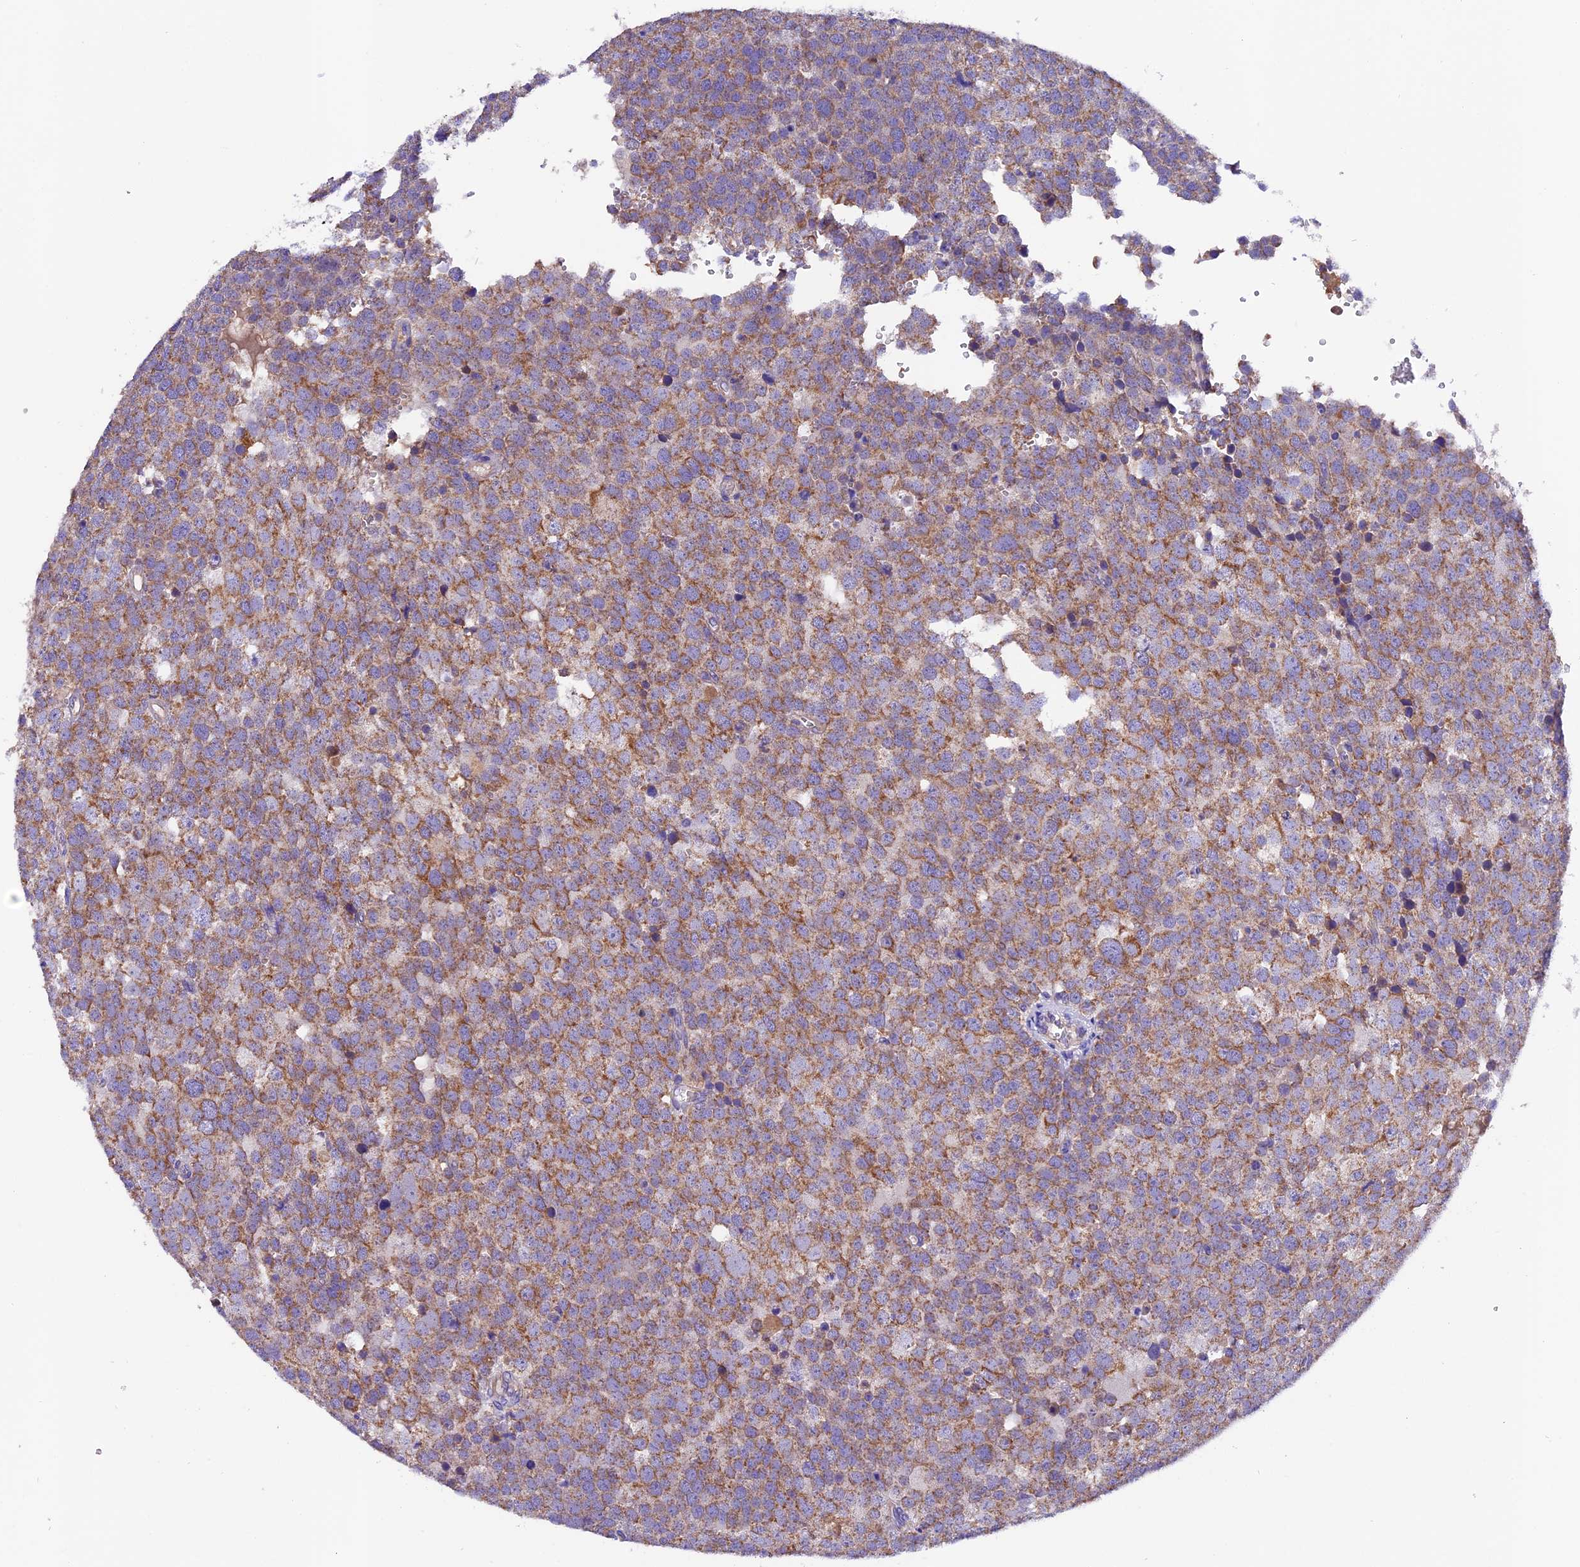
{"staining": {"intensity": "moderate", "quantity": ">75%", "location": "cytoplasmic/membranous"}, "tissue": "testis cancer", "cell_type": "Tumor cells", "image_type": "cancer", "snomed": [{"axis": "morphology", "description": "Seminoma, NOS"}, {"axis": "topography", "description": "Testis"}], "caption": "The immunohistochemical stain highlights moderate cytoplasmic/membranous expression in tumor cells of testis cancer (seminoma) tissue.", "gene": "SIX5", "patient": {"sex": "male", "age": 71}}